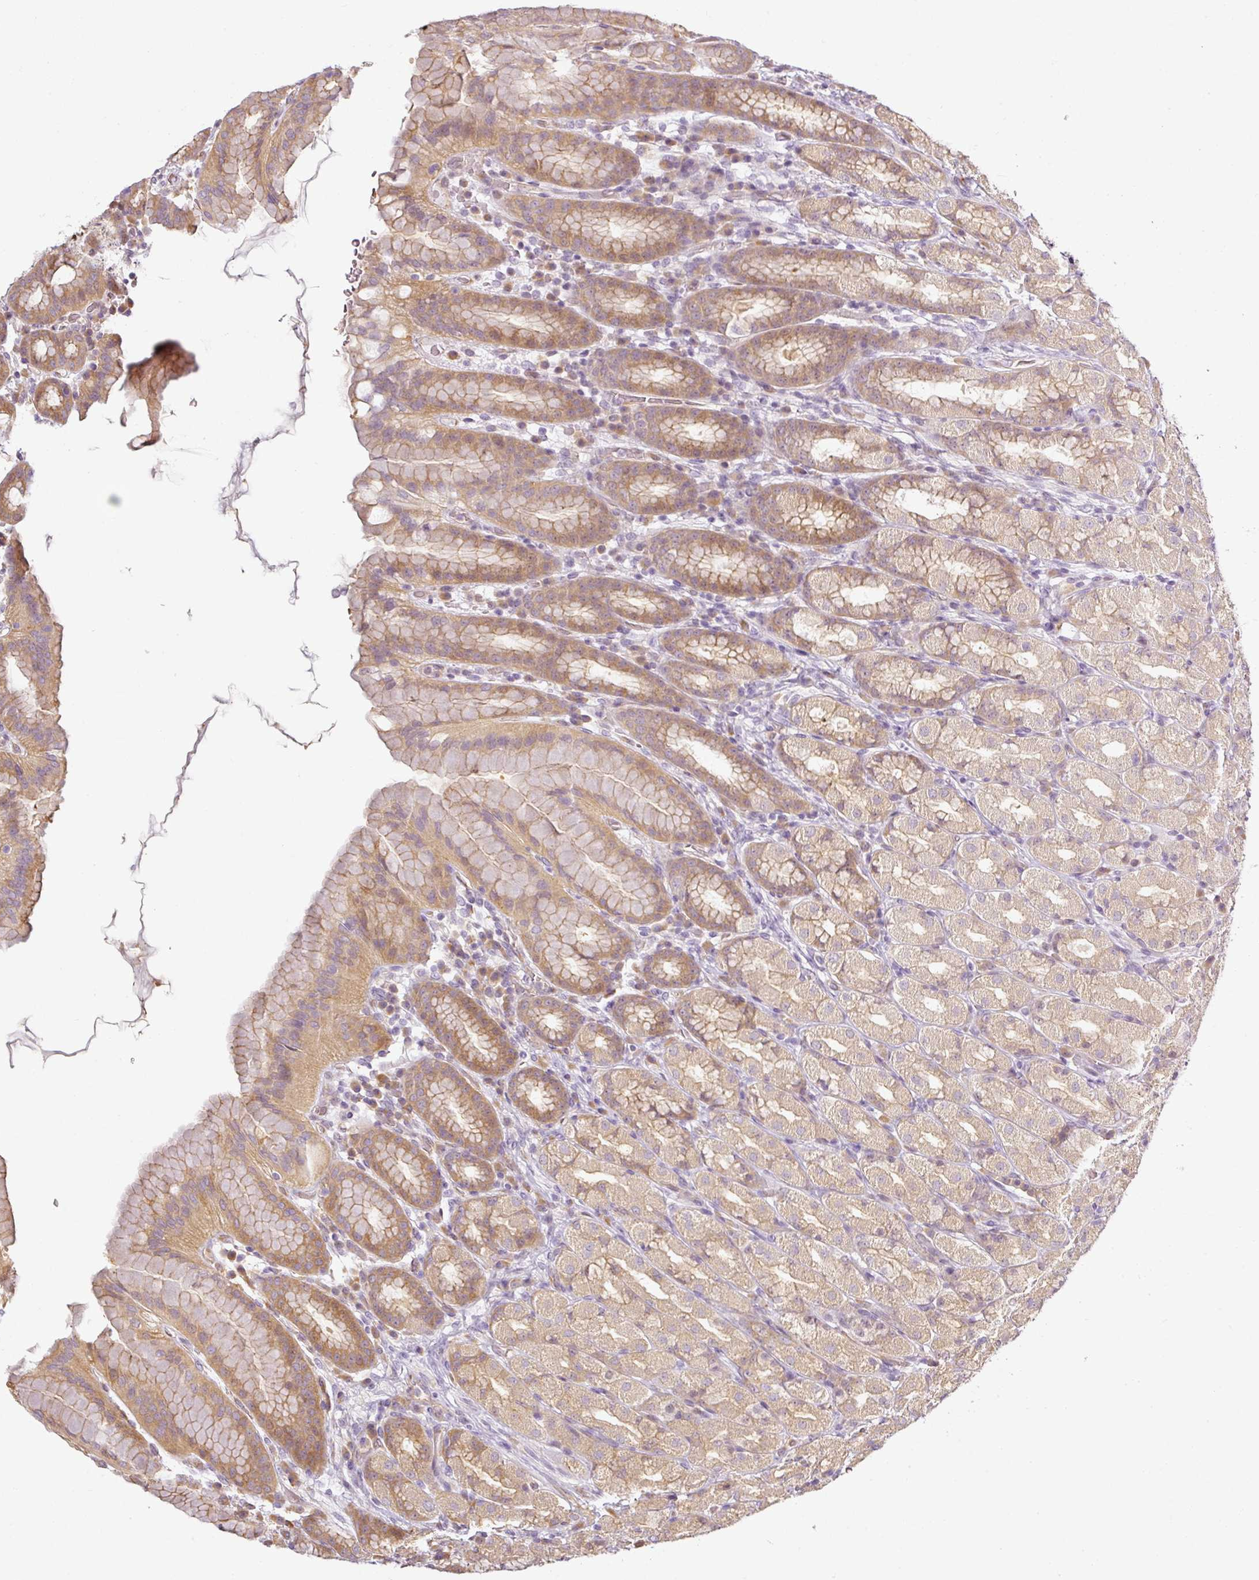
{"staining": {"intensity": "moderate", "quantity": "25%-75%", "location": "cytoplasmic/membranous"}, "tissue": "stomach", "cell_type": "Glandular cells", "image_type": "normal", "snomed": [{"axis": "morphology", "description": "Normal tissue, NOS"}, {"axis": "topography", "description": "Stomach, upper"}, {"axis": "topography", "description": "Stomach"}], "caption": "Glandular cells reveal medium levels of moderate cytoplasmic/membranous expression in about 25%-75% of cells in benign human stomach.", "gene": "ANKRD18A", "patient": {"sex": "male", "age": 68}}